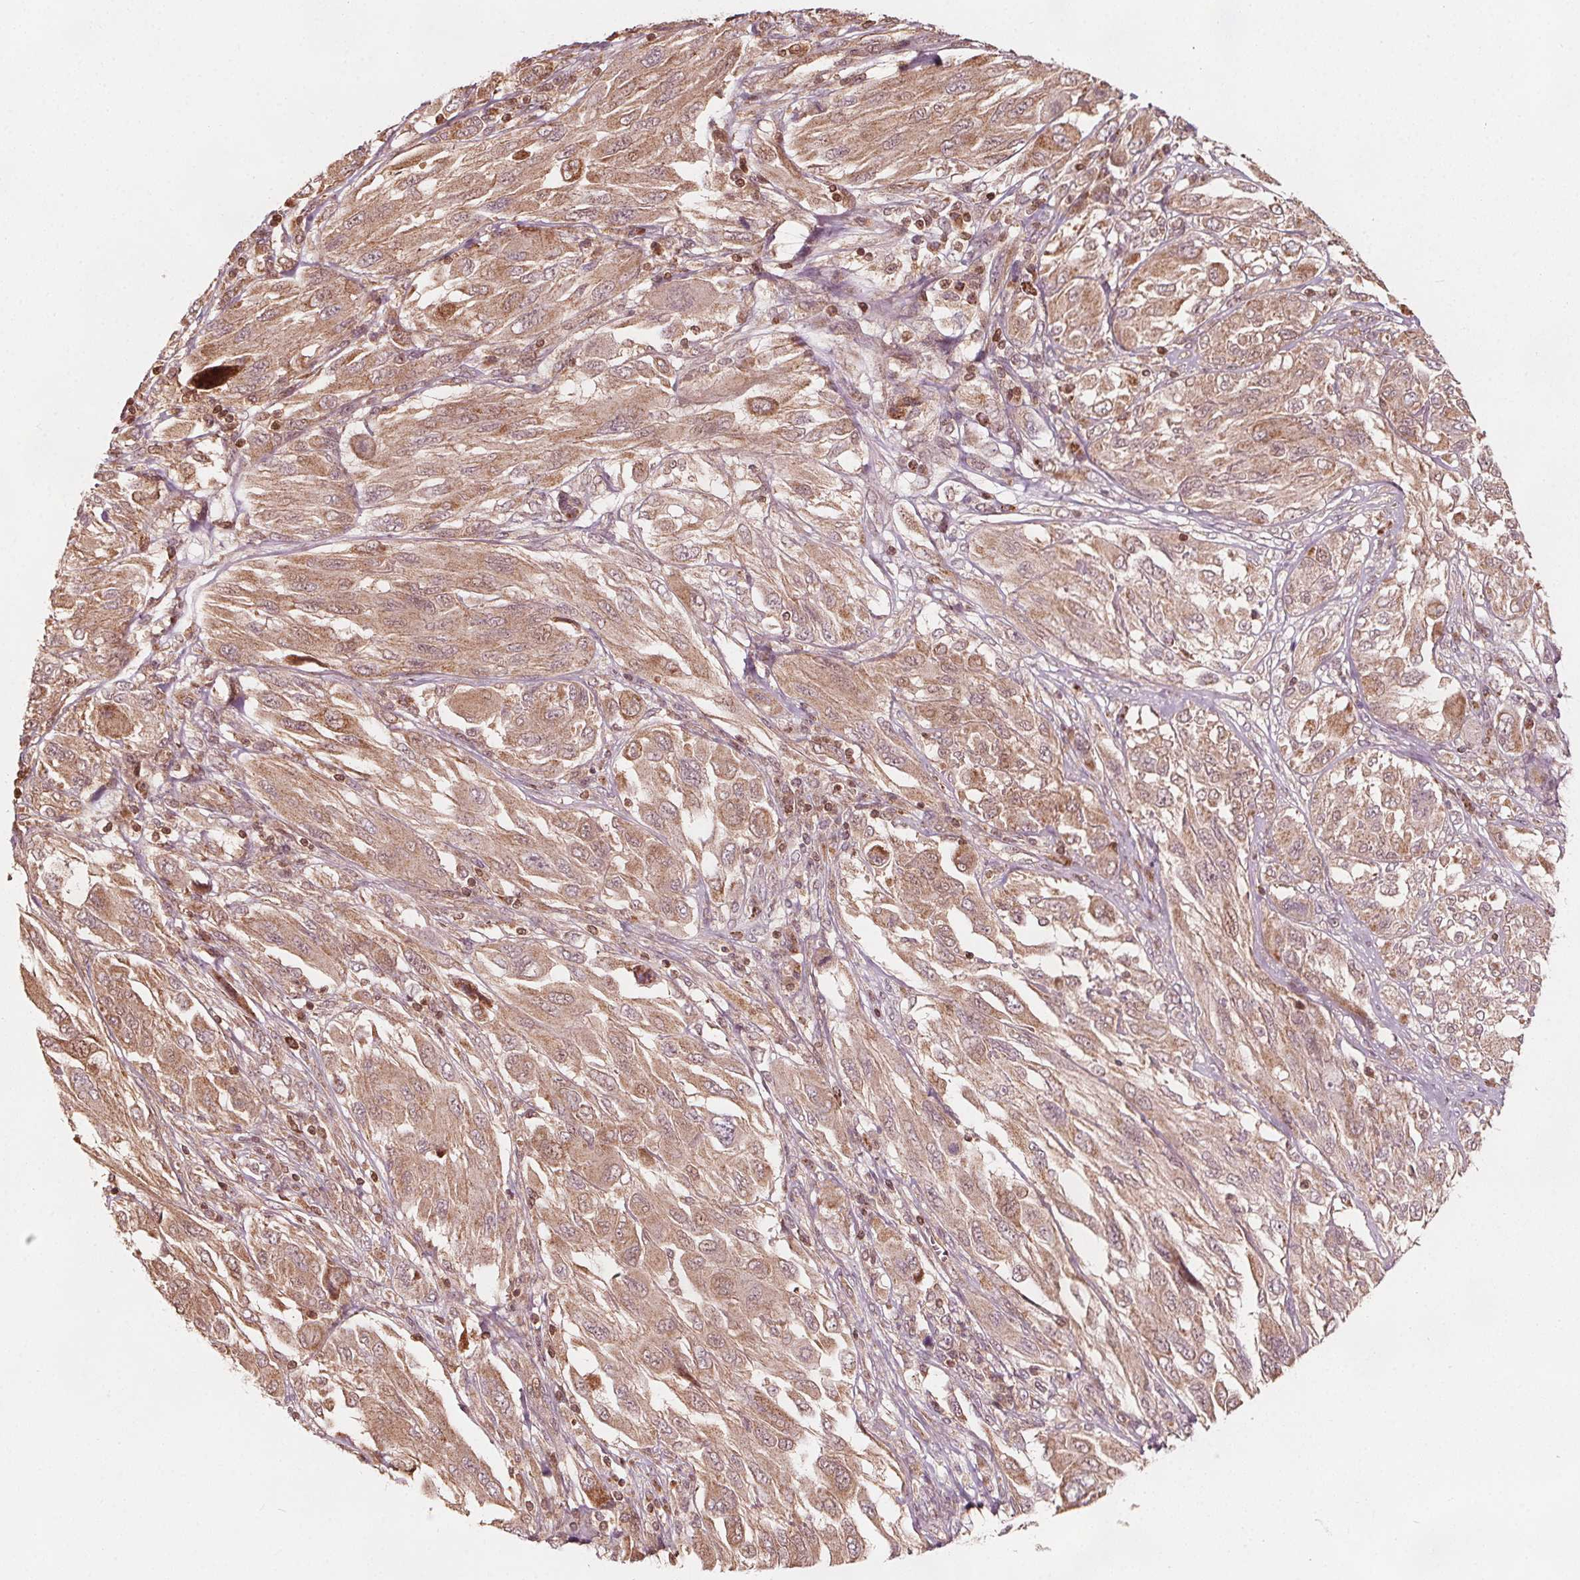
{"staining": {"intensity": "weak", "quantity": ">75%", "location": "cytoplasmic/membranous"}, "tissue": "melanoma", "cell_type": "Tumor cells", "image_type": "cancer", "snomed": [{"axis": "morphology", "description": "Malignant melanoma, NOS"}, {"axis": "topography", "description": "Skin"}], "caption": "Melanoma stained with a brown dye exhibits weak cytoplasmic/membranous positive positivity in about >75% of tumor cells.", "gene": "AIP", "patient": {"sex": "female", "age": 91}}